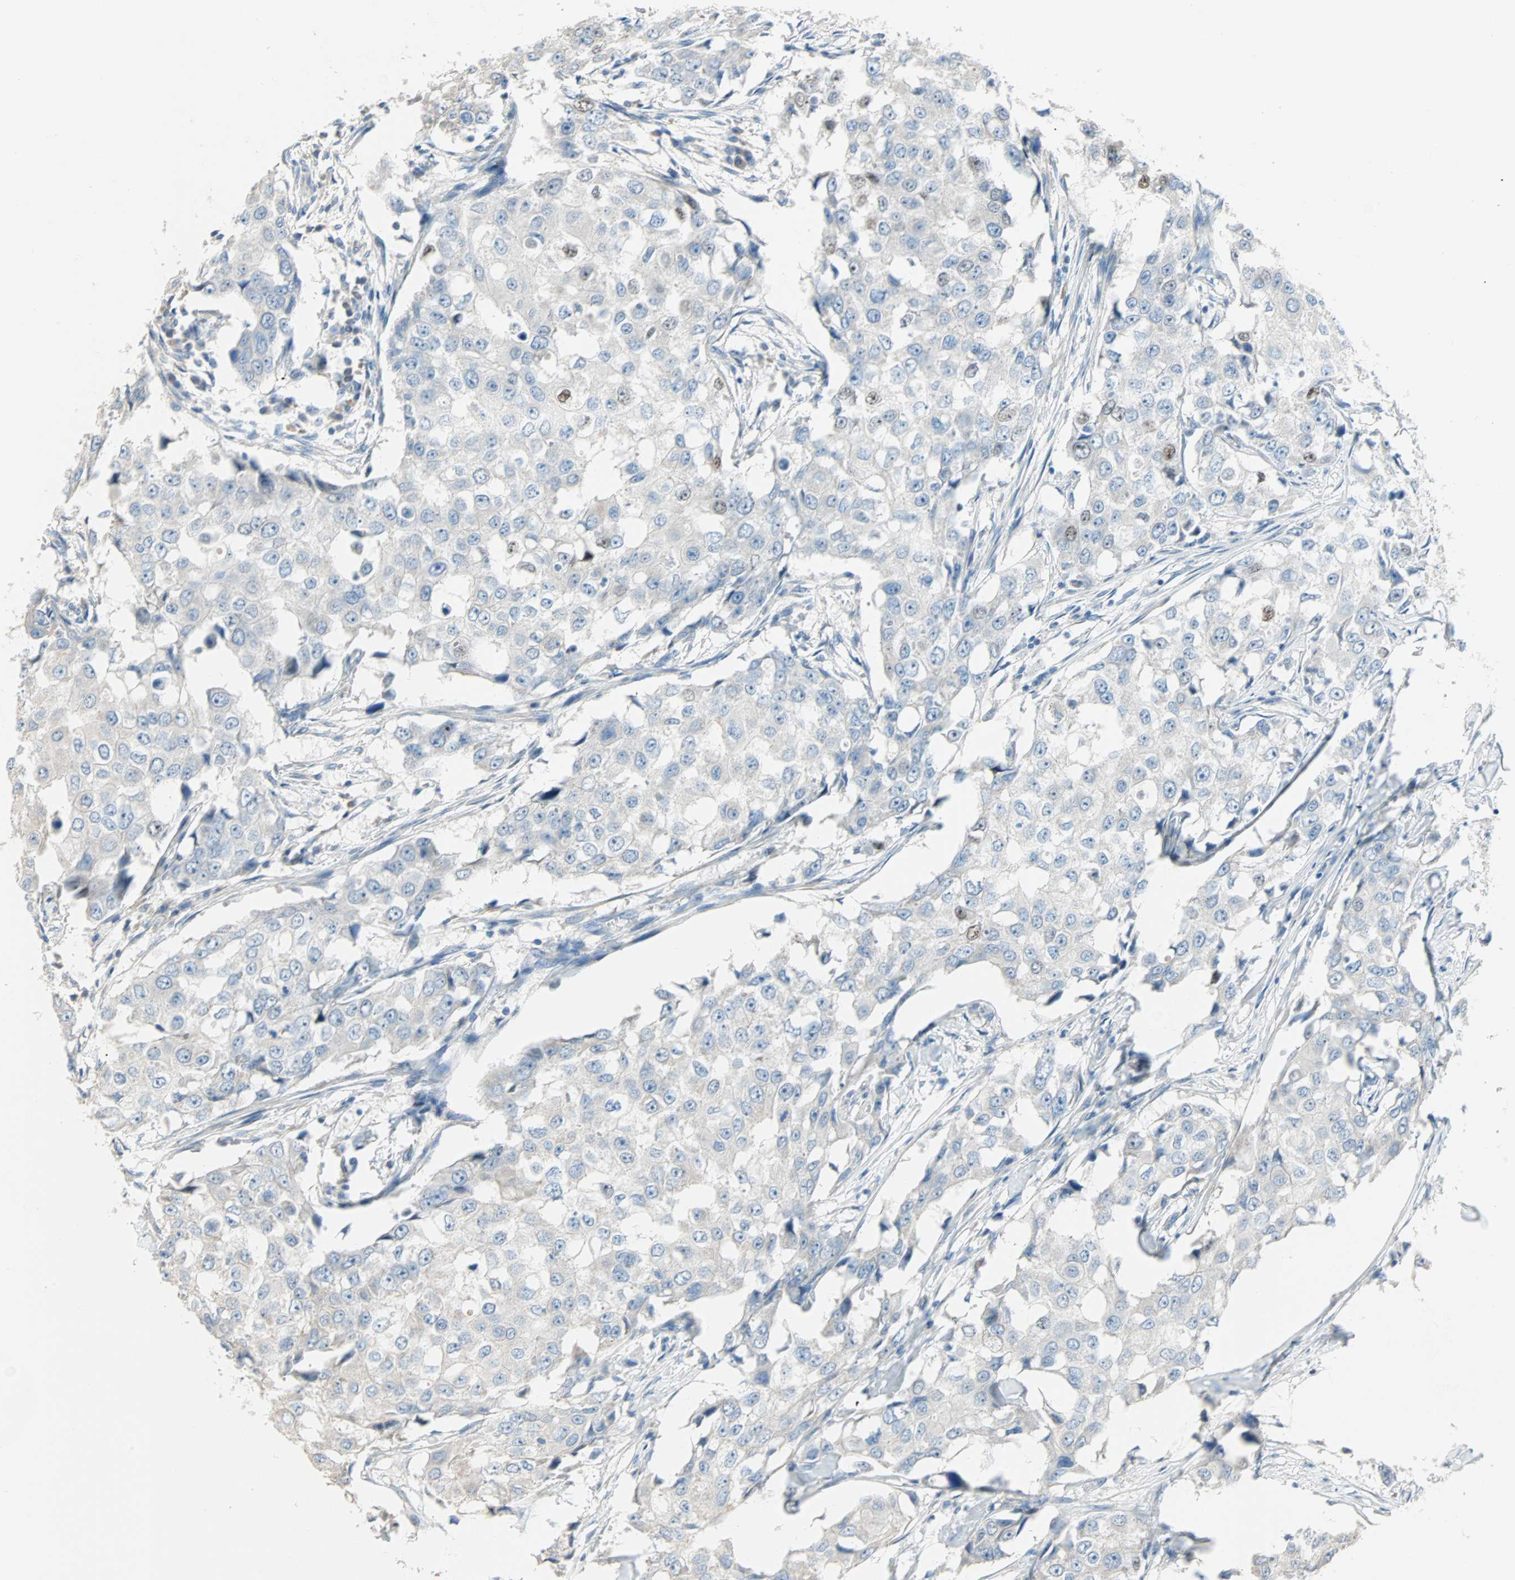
{"staining": {"intensity": "negative", "quantity": "none", "location": "none"}, "tissue": "breast cancer", "cell_type": "Tumor cells", "image_type": "cancer", "snomed": [{"axis": "morphology", "description": "Duct carcinoma"}, {"axis": "topography", "description": "Breast"}], "caption": "A photomicrograph of breast cancer (infiltrating ductal carcinoma) stained for a protein demonstrates no brown staining in tumor cells. (Stains: DAB (3,3'-diaminobenzidine) IHC with hematoxylin counter stain, Microscopy: brightfield microscopy at high magnification).", "gene": "ACVRL1", "patient": {"sex": "female", "age": 27}}